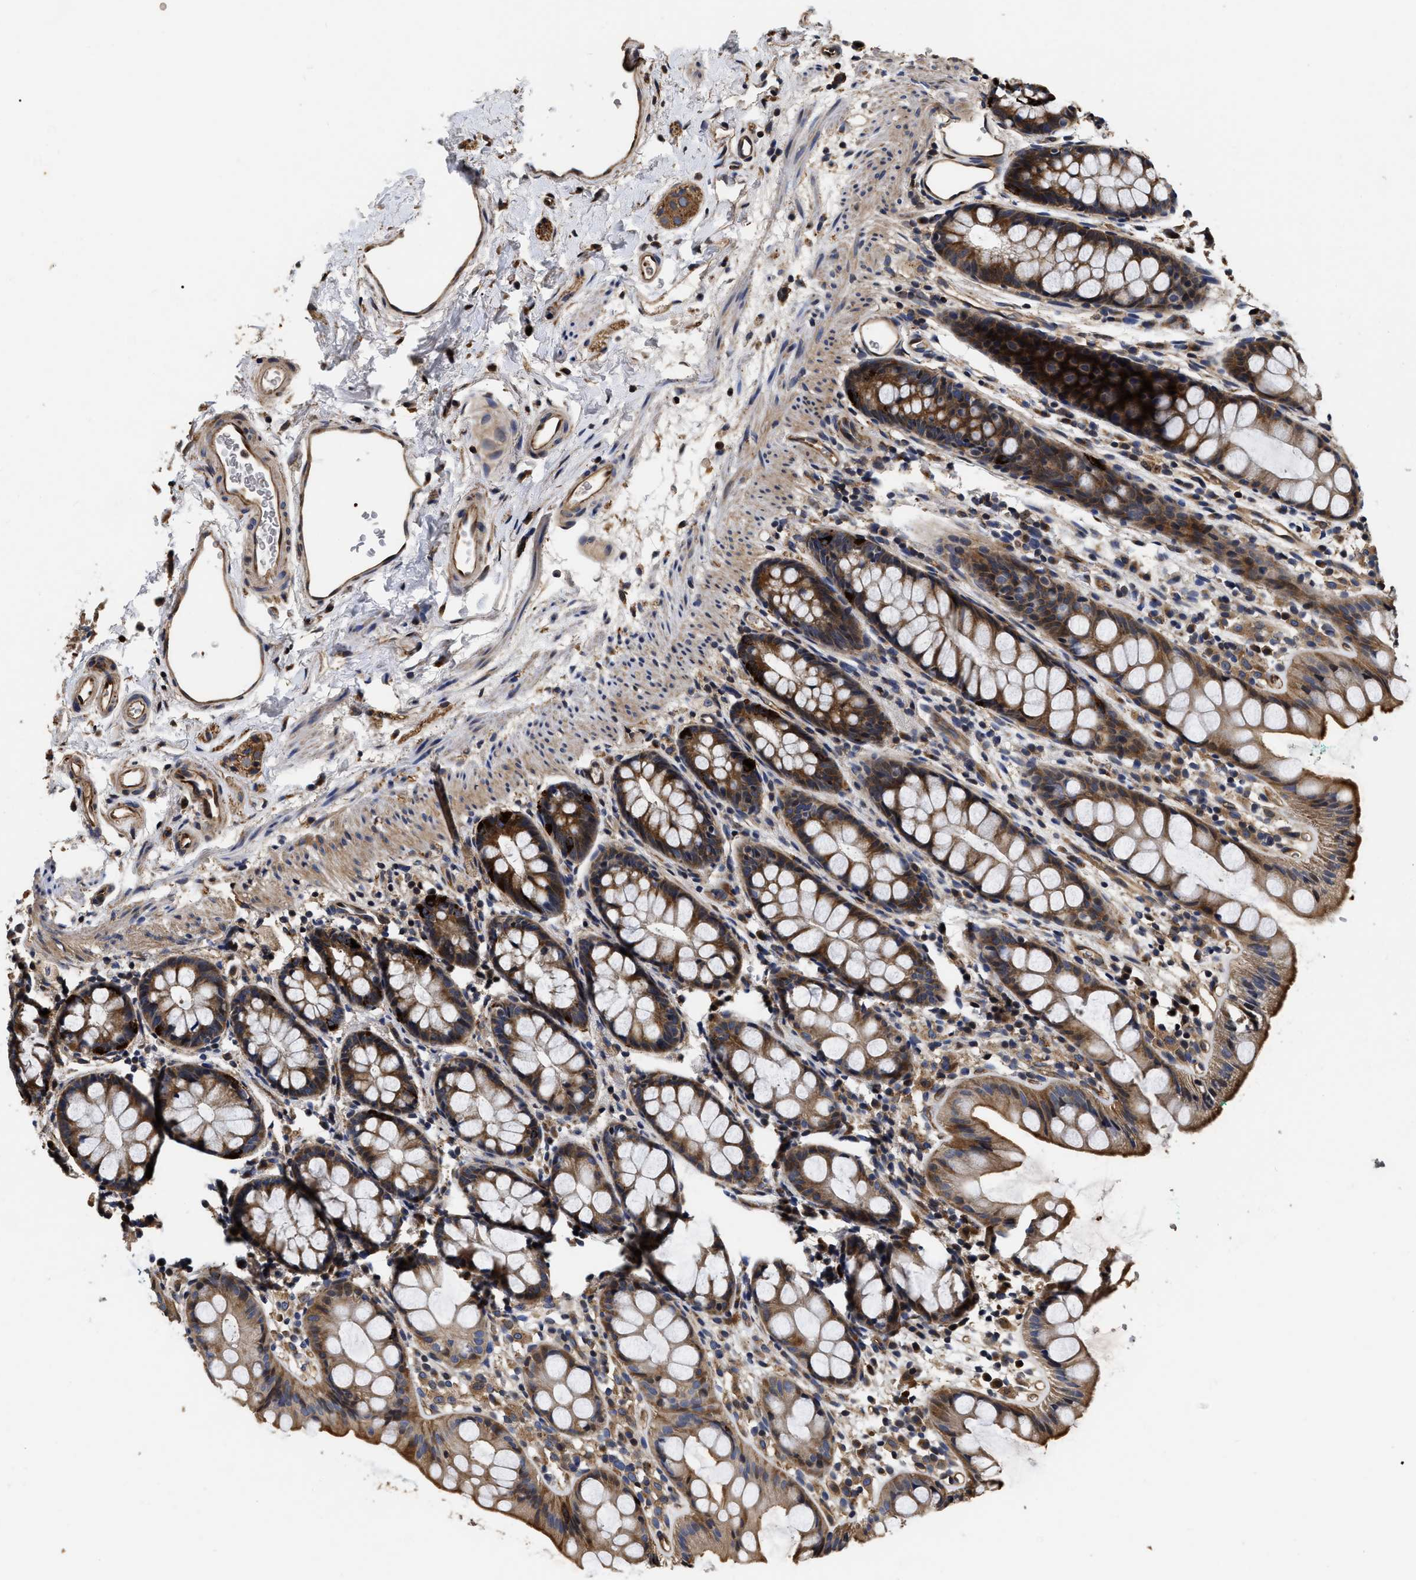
{"staining": {"intensity": "moderate", "quantity": ">75%", "location": "cytoplasmic/membranous"}, "tissue": "rectum", "cell_type": "Glandular cells", "image_type": "normal", "snomed": [{"axis": "morphology", "description": "Normal tissue, NOS"}, {"axis": "topography", "description": "Rectum"}], "caption": "This image exhibits unremarkable rectum stained with immunohistochemistry to label a protein in brown. The cytoplasmic/membranous of glandular cells show moderate positivity for the protein. Nuclei are counter-stained blue.", "gene": "ABCG8", "patient": {"sex": "female", "age": 65}}